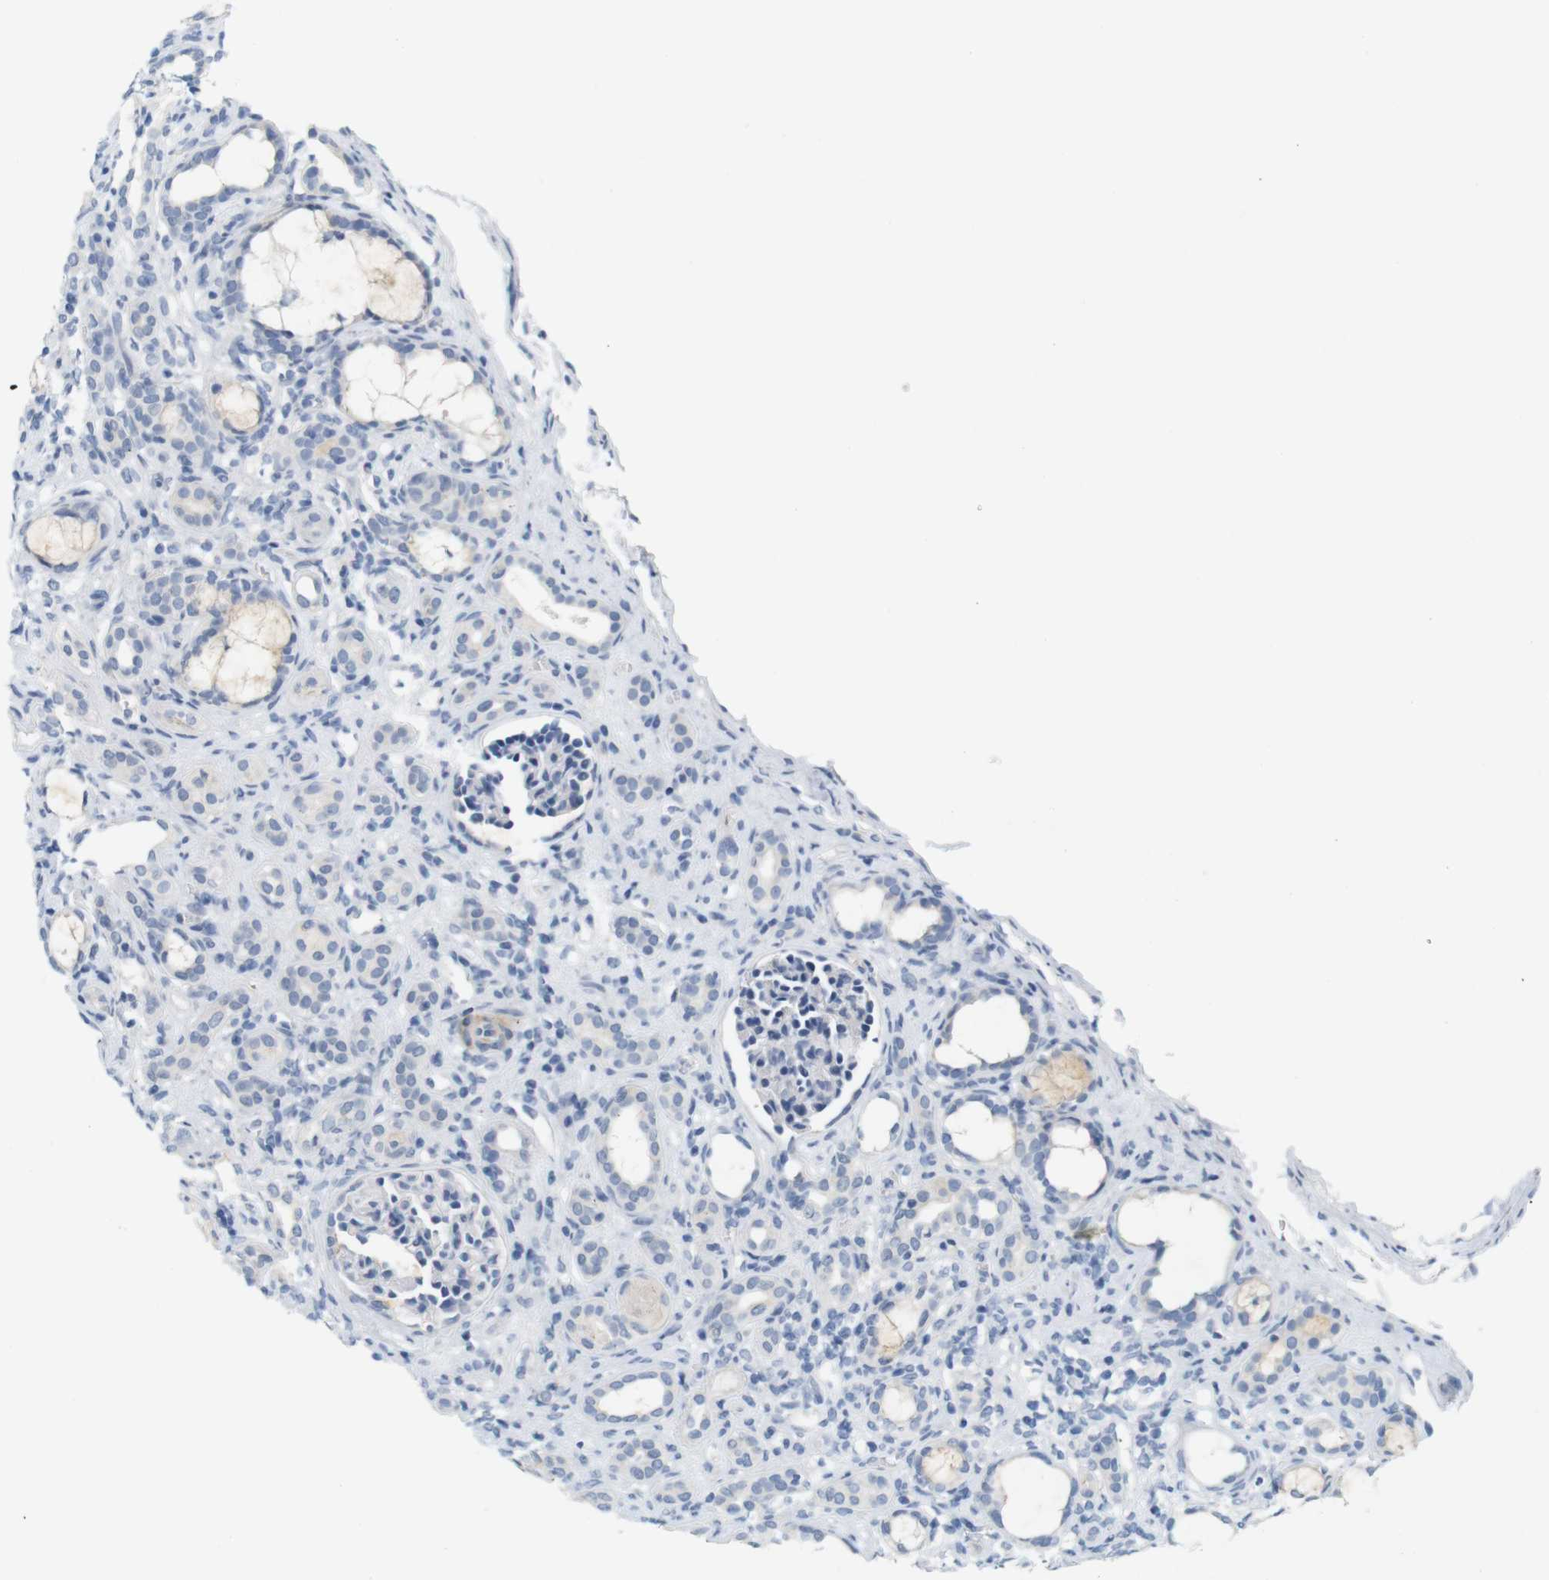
{"staining": {"intensity": "negative", "quantity": "none", "location": "none"}, "tissue": "kidney", "cell_type": "Cells in glomeruli", "image_type": "normal", "snomed": [{"axis": "morphology", "description": "Normal tissue, NOS"}, {"axis": "topography", "description": "Kidney"}], "caption": "This micrograph is of benign kidney stained with immunohistochemistry (IHC) to label a protein in brown with the nuclei are counter-stained blue. There is no expression in cells in glomeruli.", "gene": "HRH2", "patient": {"sex": "male", "age": 7}}